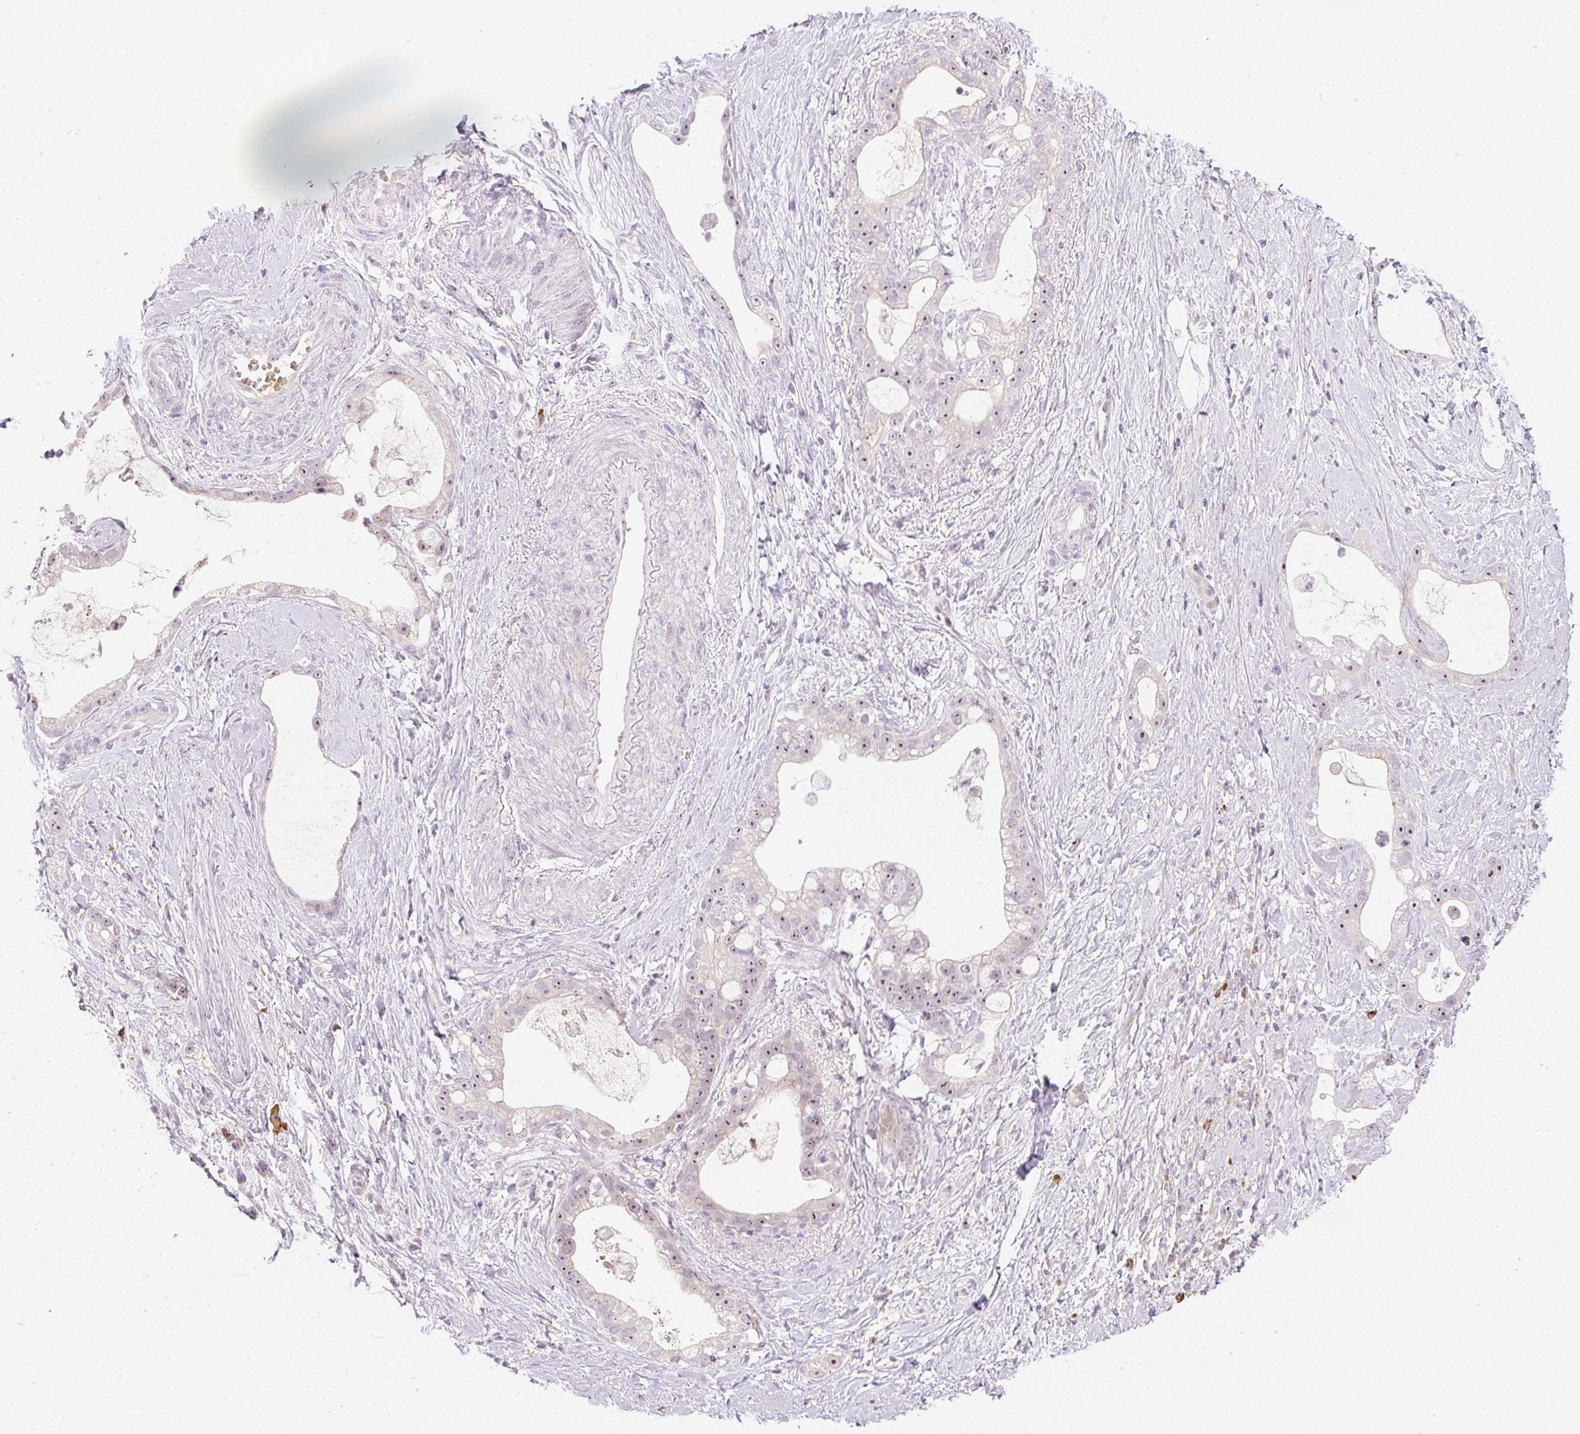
{"staining": {"intensity": "moderate", "quantity": "25%-75%", "location": "nuclear"}, "tissue": "stomach cancer", "cell_type": "Tumor cells", "image_type": "cancer", "snomed": [{"axis": "morphology", "description": "Adenocarcinoma, NOS"}, {"axis": "topography", "description": "Stomach"}], "caption": "A brown stain highlights moderate nuclear expression of a protein in human stomach cancer (adenocarcinoma) tumor cells. The staining was performed using DAB to visualize the protein expression in brown, while the nuclei were stained in blue with hematoxylin (Magnification: 20x).", "gene": "AAR2", "patient": {"sex": "male", "age": 55}}